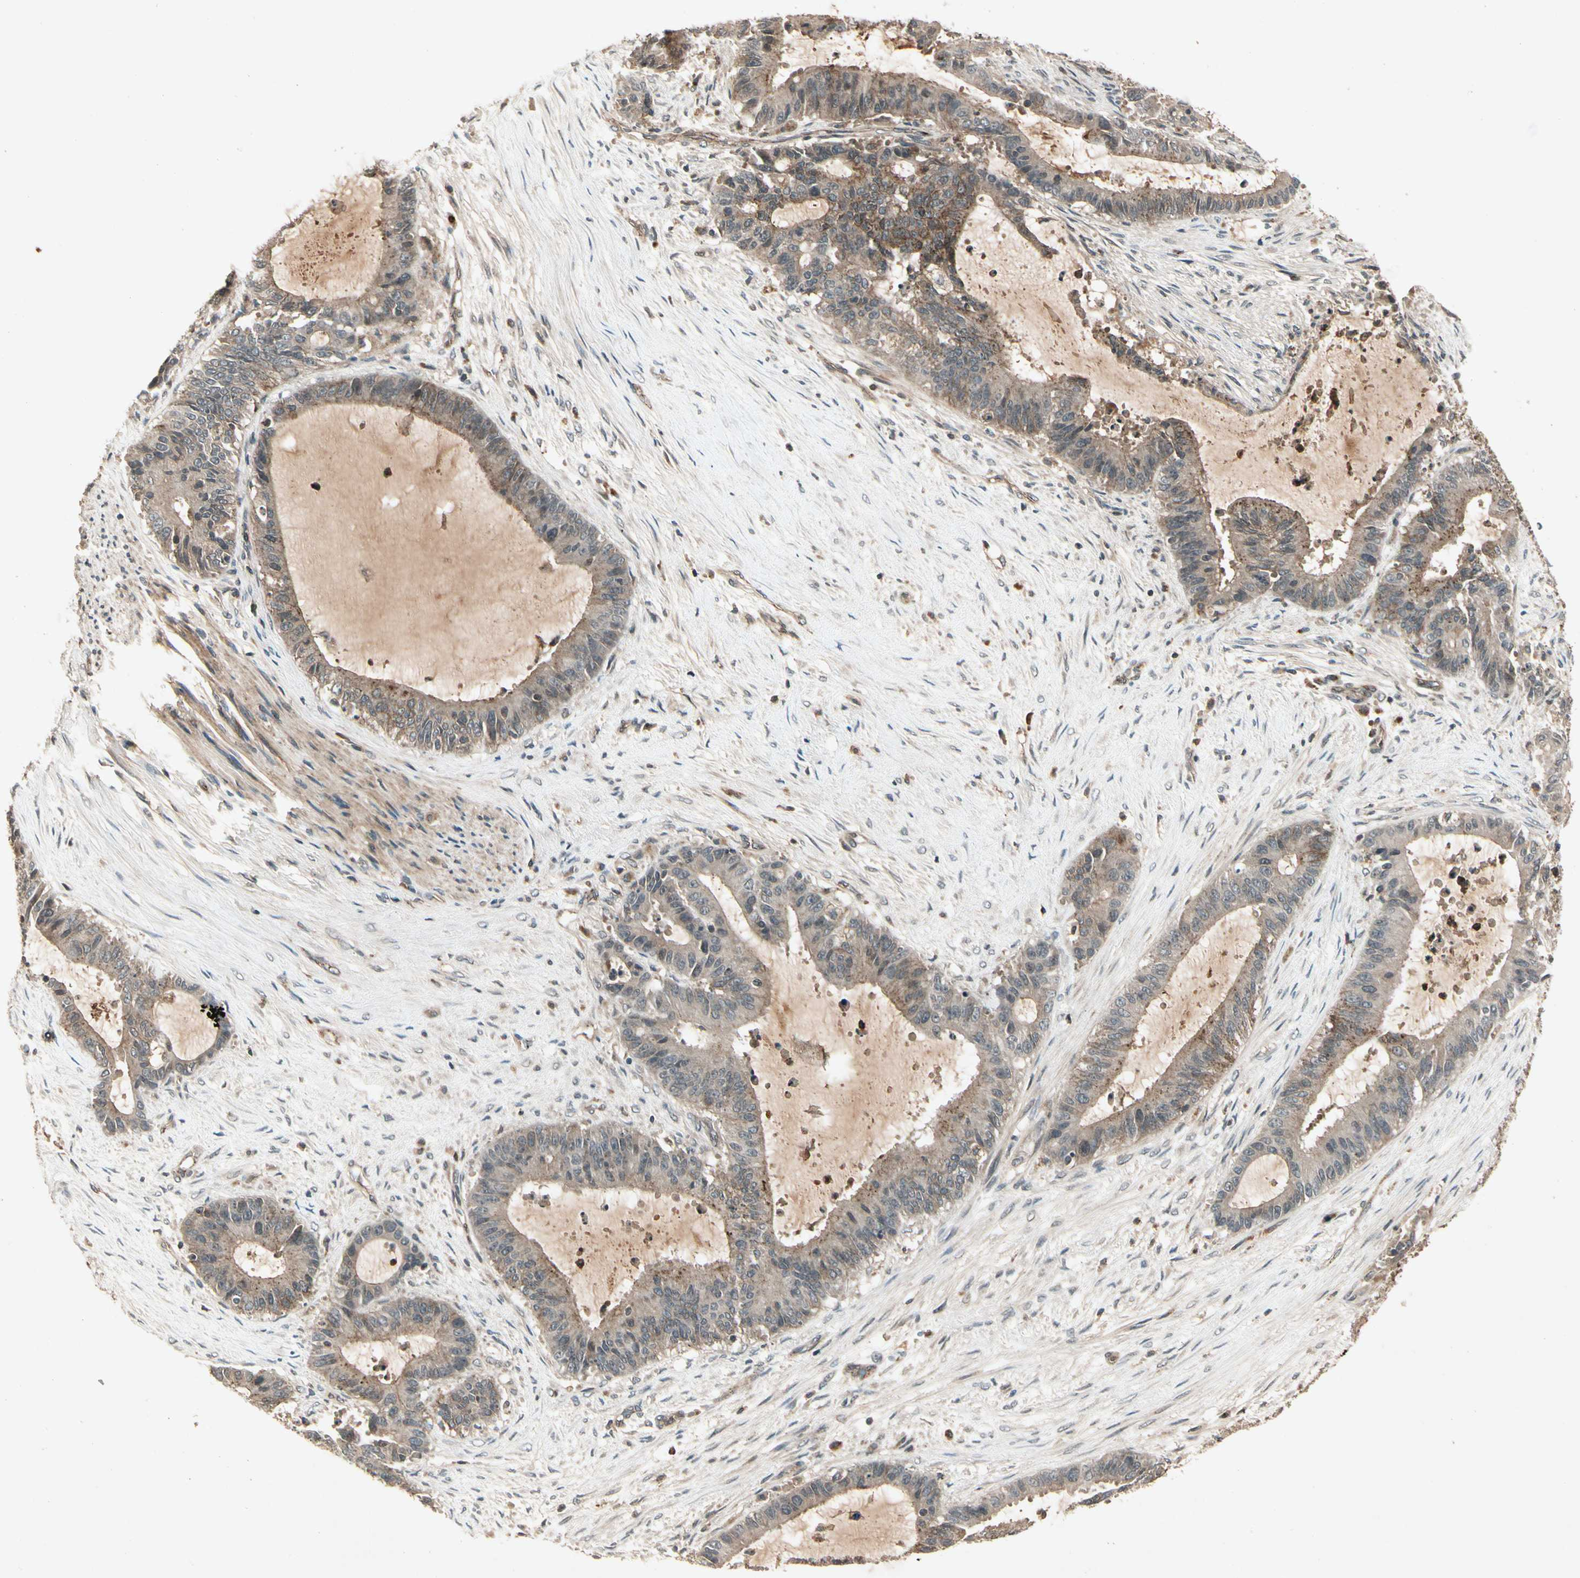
{"staining": {"intensity": "weak", "quantity": "25%-75%", "location": "cytoplasmic/membranous"}, "tissue": "liver cancer", "cell_type": "Tumor cells", "image_type": "cancer", "snomed": [{"axis": "morphology", "description": "Cholangiocarcinoma"}, {"axis": "topography", "description": "Liver"}], "caption": "Immunohistochemical staining of human liver cancer (cholangiocarcinoma) reveals low levels of weak cytoplasmic/membranous protein staining in about 25%-75% of tumor cells. Immunohistochemistry (ihc) stains the protein in brown and the nuclei are stained blue.", "gene": "FLOT1", "patient": {"sex": "female", "age": 73}}